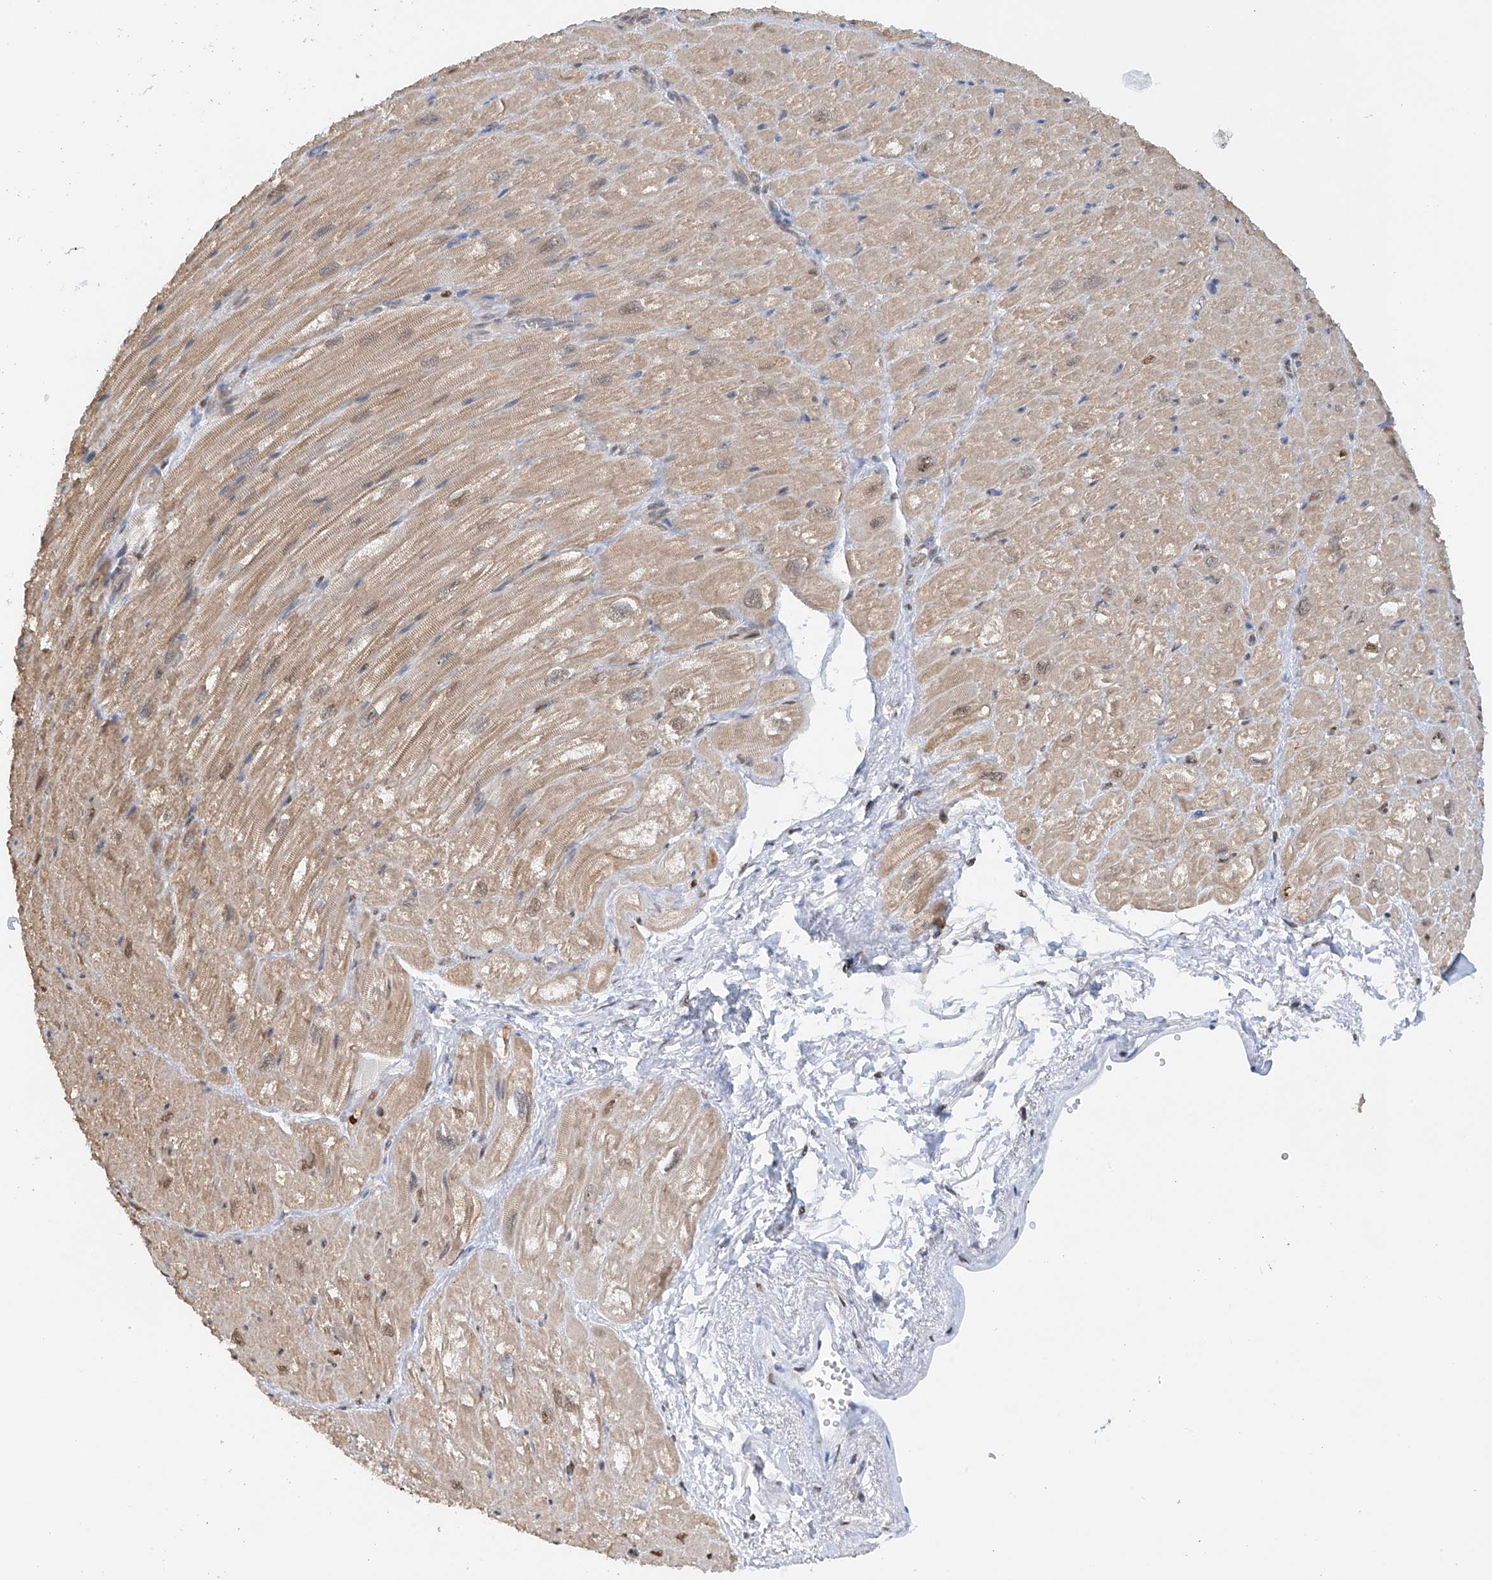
{"staining": {"intensity": "weak", "quantity": "25%-75%", "location": "cytoplasmic/membranous"}, "tissue": "heart muscle", "cell_type": "Cardiomyocytes", "image_type": "normal", "snomed": [{"axis": "morphology", "description": "Normal tissue, NOS"}, {"axis": "topography", "description": "Heart"}], "caption": "The photomicrograph shows immunohistochemical staining of normal heart muscle. There is weak cytoplasmic/membranous expression is appreciated in about 25%-75% of cardiomyocytes.", "gene": "PMM1", "patient": {"sex": "male", "age": 50}}